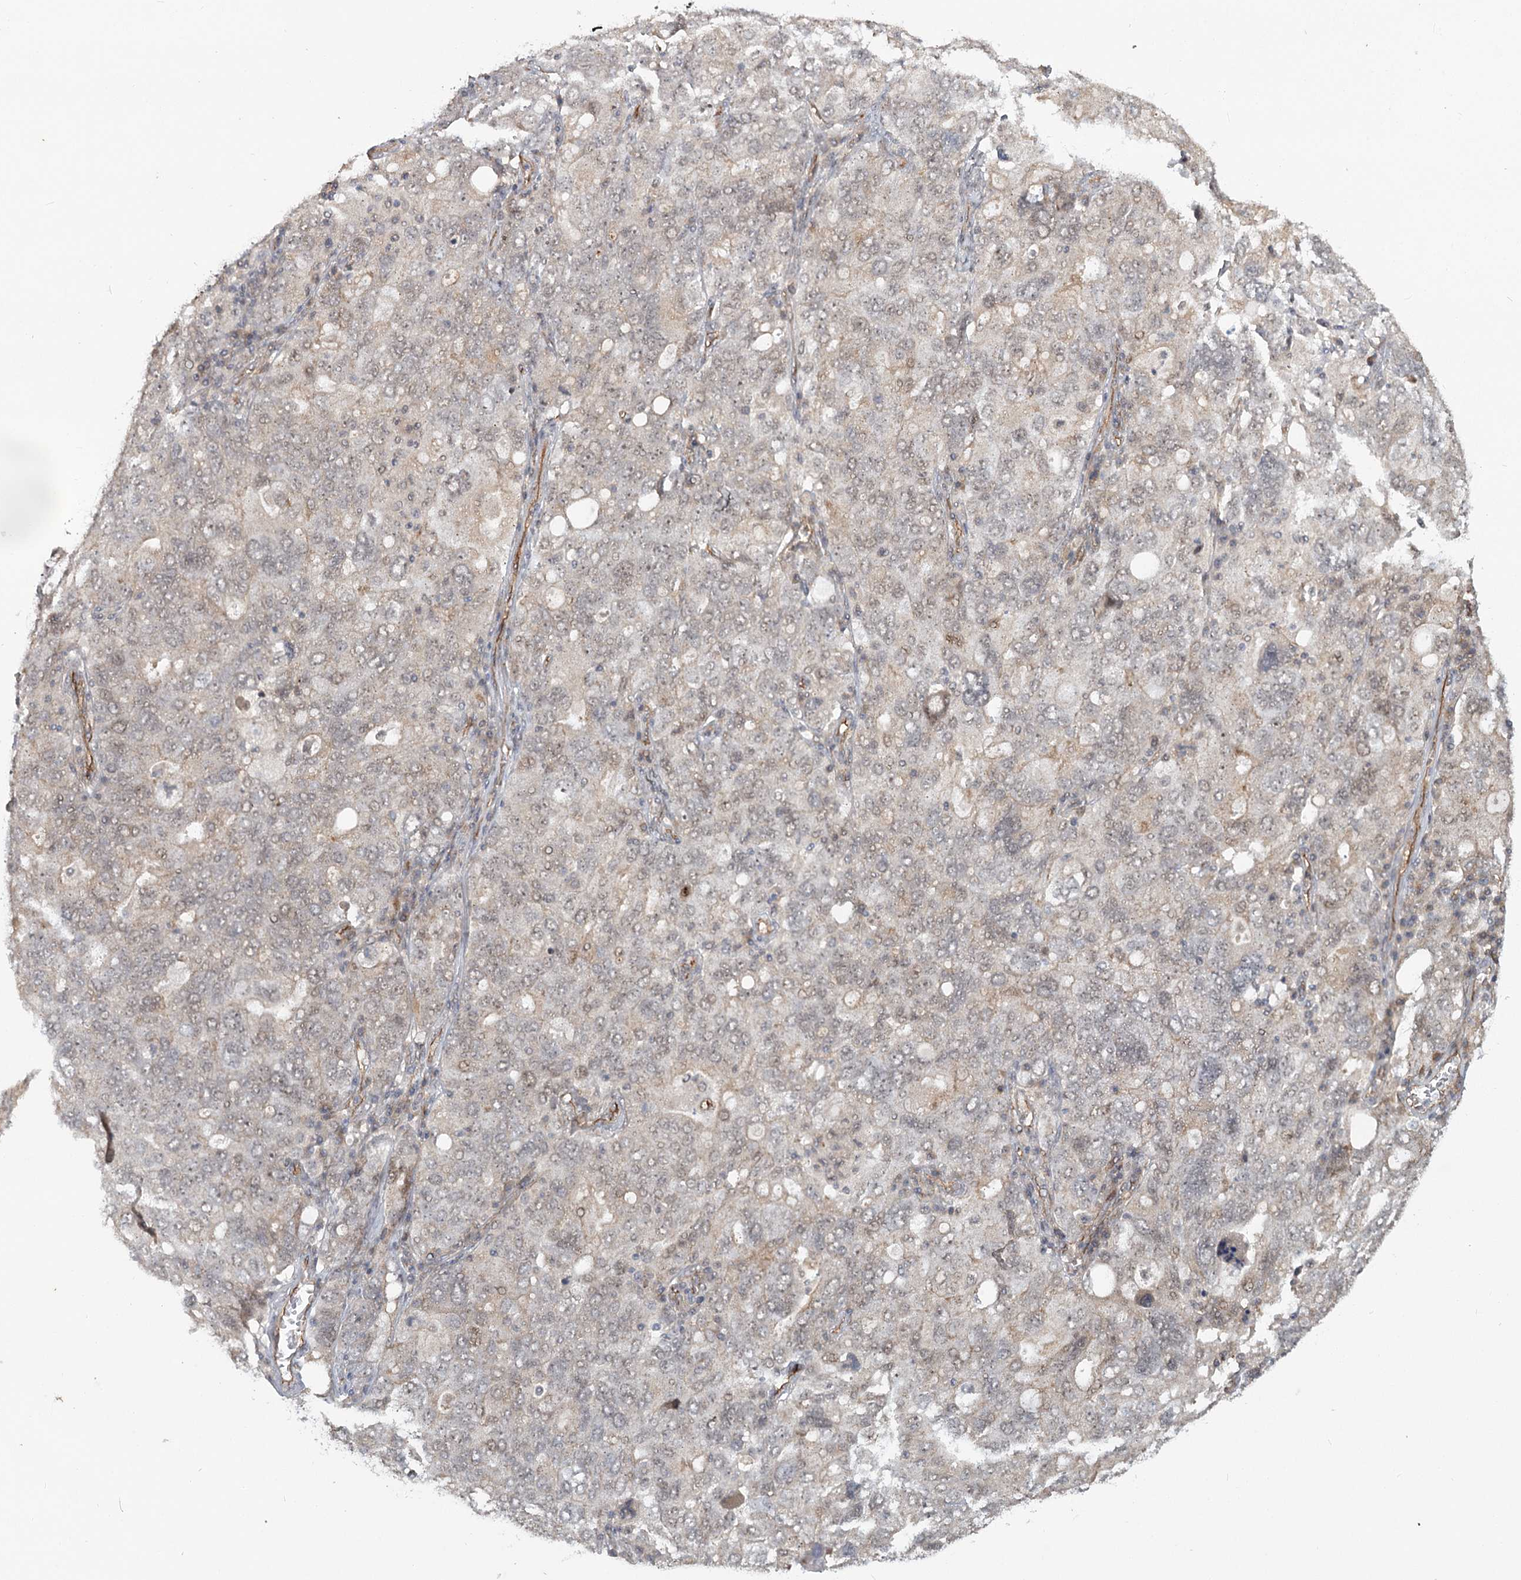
{"staining": {"intensity": "negative", "quantity": "none", "location": "none"}, "tissue": "ovarian cancer", "cell_type": "Tumor cells", "image_type": "cancer", "snomed": [{"axis": "morphology", "description": "Carcinoma, endometroid"}, {"axis": "topography", "description": "Ovary"}], "caption": "High magnification brightfield microscopy of ovarian cancer stained with DAB (brown) and counterstained with hematoxylin (blue): tumor cells show no significant expression.", "gene": "RPP14", "patient": {"sex": "female", "age": 62}}